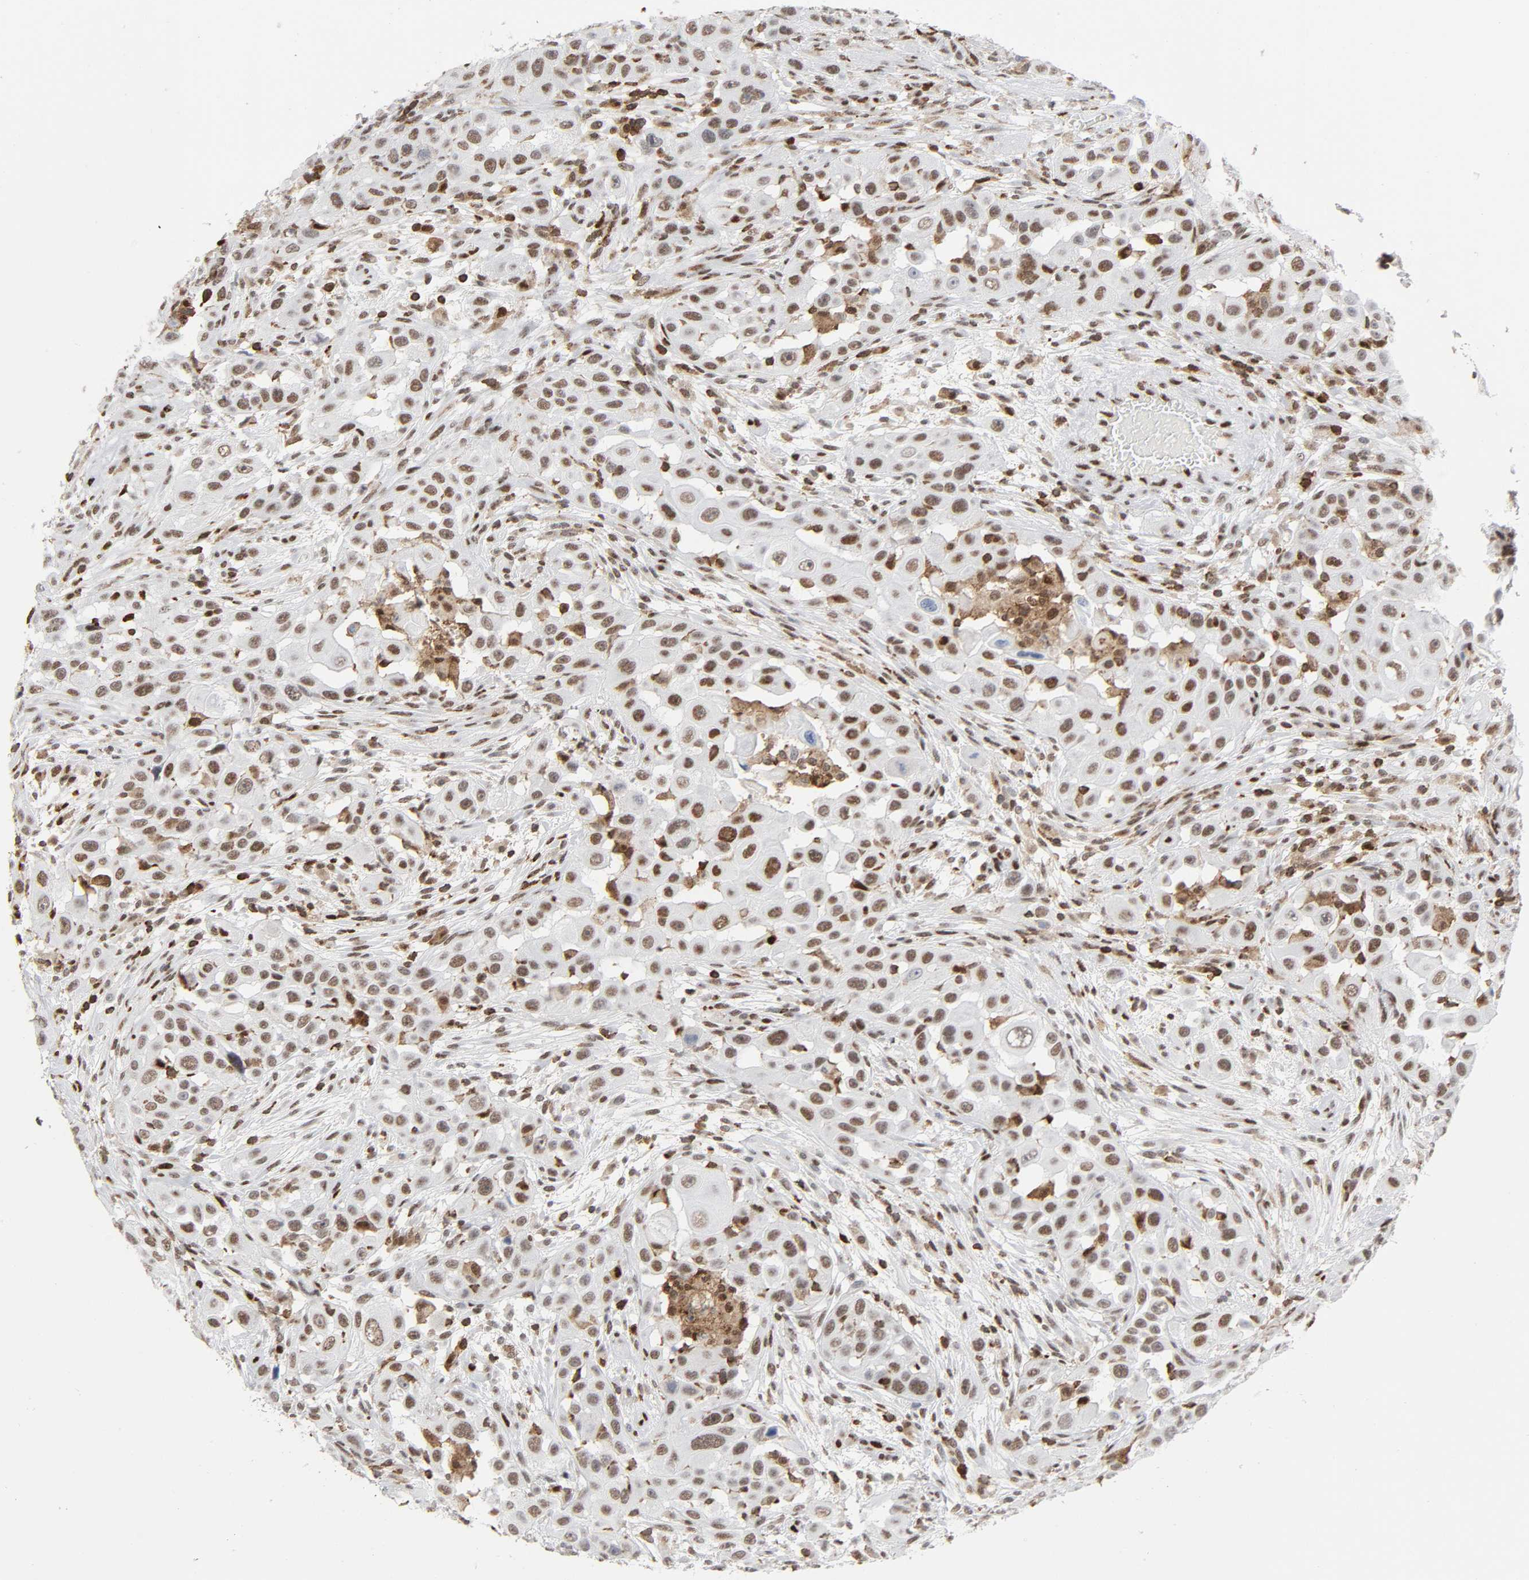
{"staining": {"intensity": "moderate", "quantity": ">75%", "location": "nuclear"}, "tissue": "head and neck cancer", "cell_type": "Tumor cells", "image_type": "cancer", "snomed": [{"axis": "morphology", "description": "Carcinoma, NOS"}, {"axis": "topography", "description": "Head-Neck"}], "caption": "Immunohistochemical staining of head and neck cancer reveals moderate nuclear protein expression in about >75% of tumor cells.", "gene": "WAS", "patient": {"sex": "male", "age": 87}}